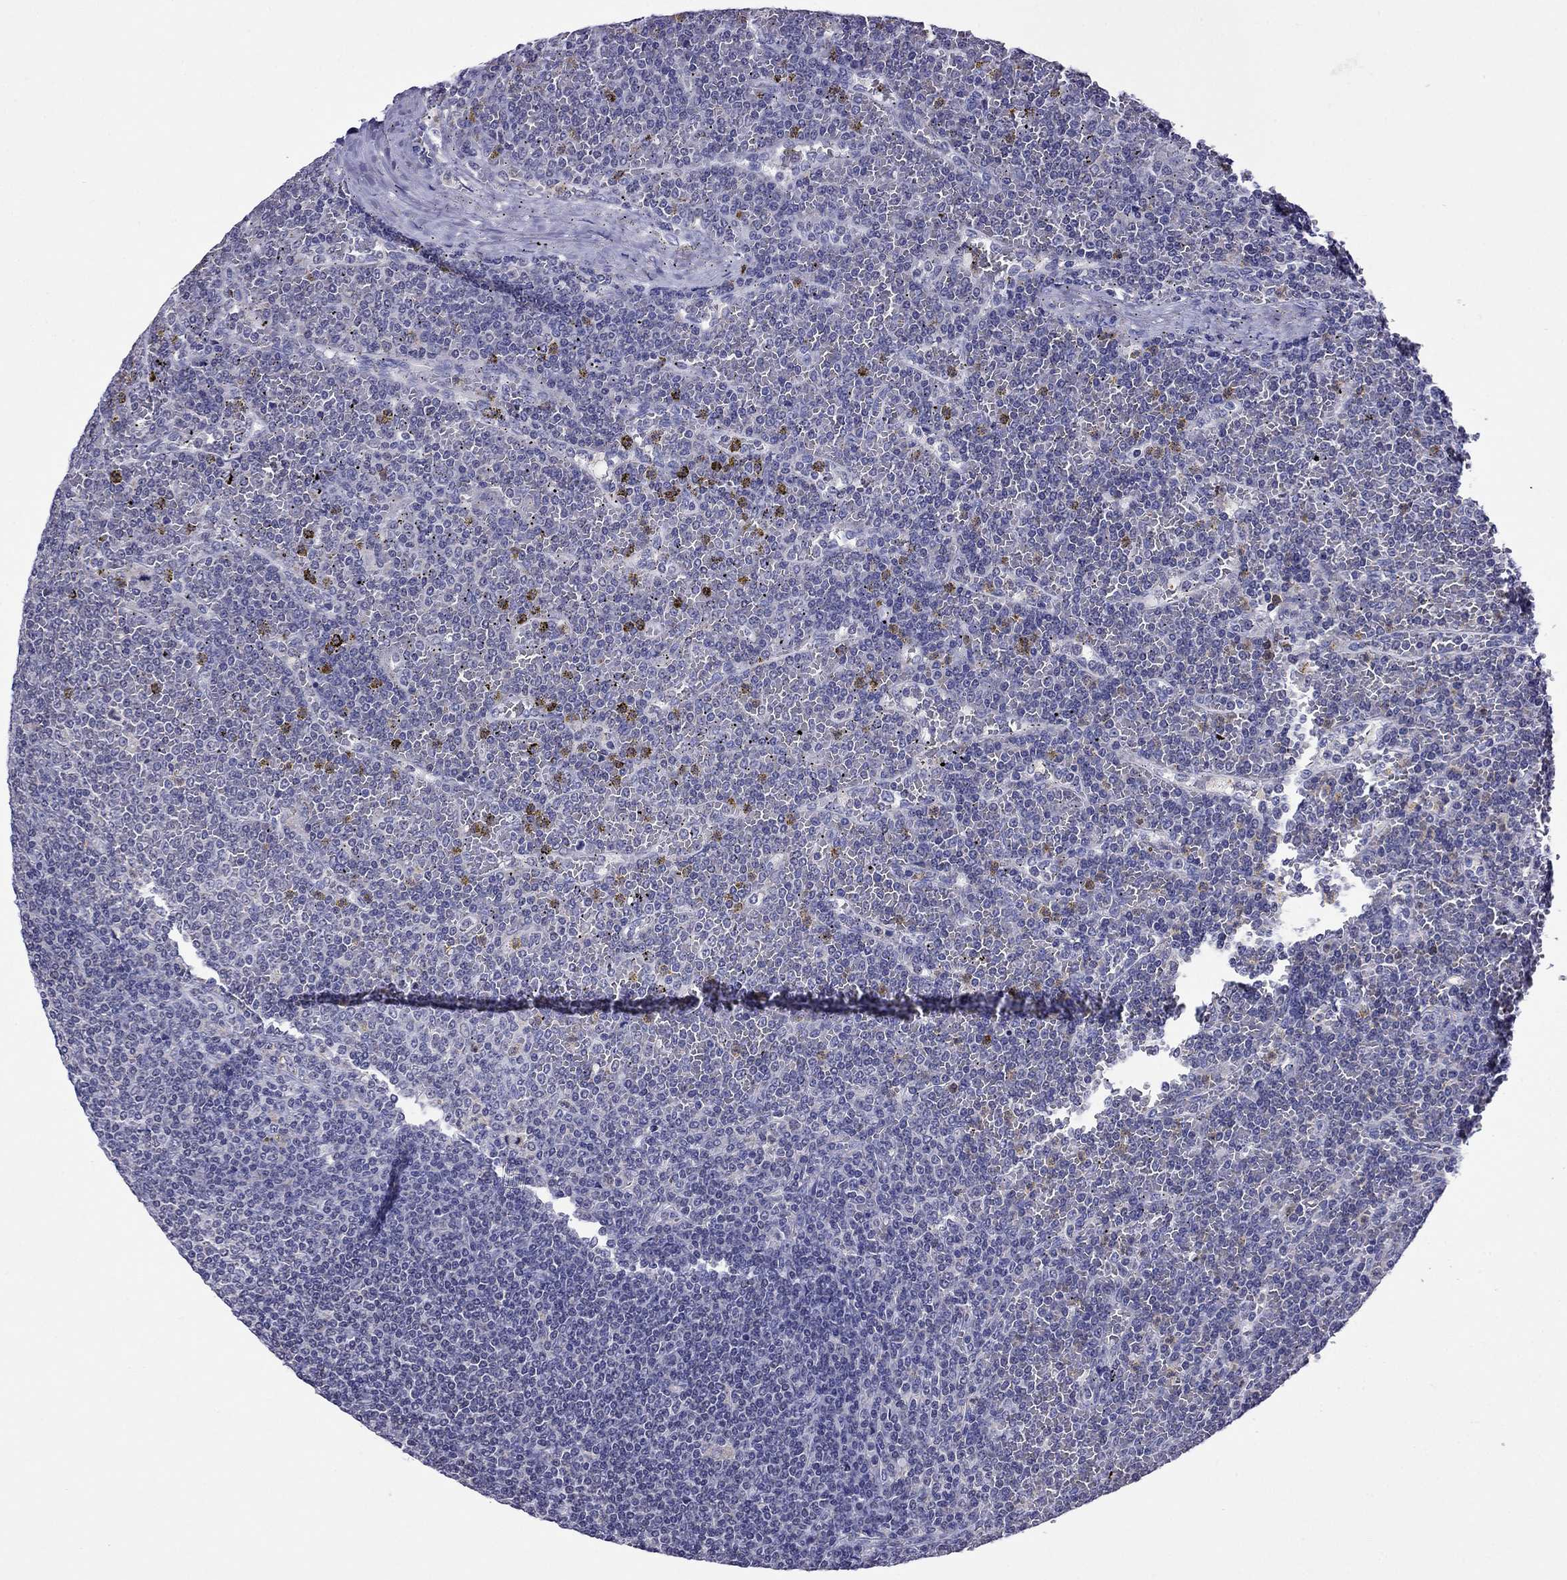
{"staining": {"intensity": "negative", "quantity": "none", "location": "none"}, "tissue": "lymphoma", "cell_type": "Tumor cells", "image_type": "cancer", "snomed": [{"axis": "morphology", "description": "Malignant lymphoma, non-Hodgkin's type, Low grade"}, {"axis": "topography", "description": "Spleen"}], "caption": "Photomicrograph shows no protein staining in tumor cells of lymphoma tissue. Brightfield microscopy of immunohistochemistry stained with DAB (3,3'-diaminobenzidine) (brown) and hematoxylin (blue), captured at high magnification.", "gene": "SCG2", "patient": {"sex": "female", "age": 19}}